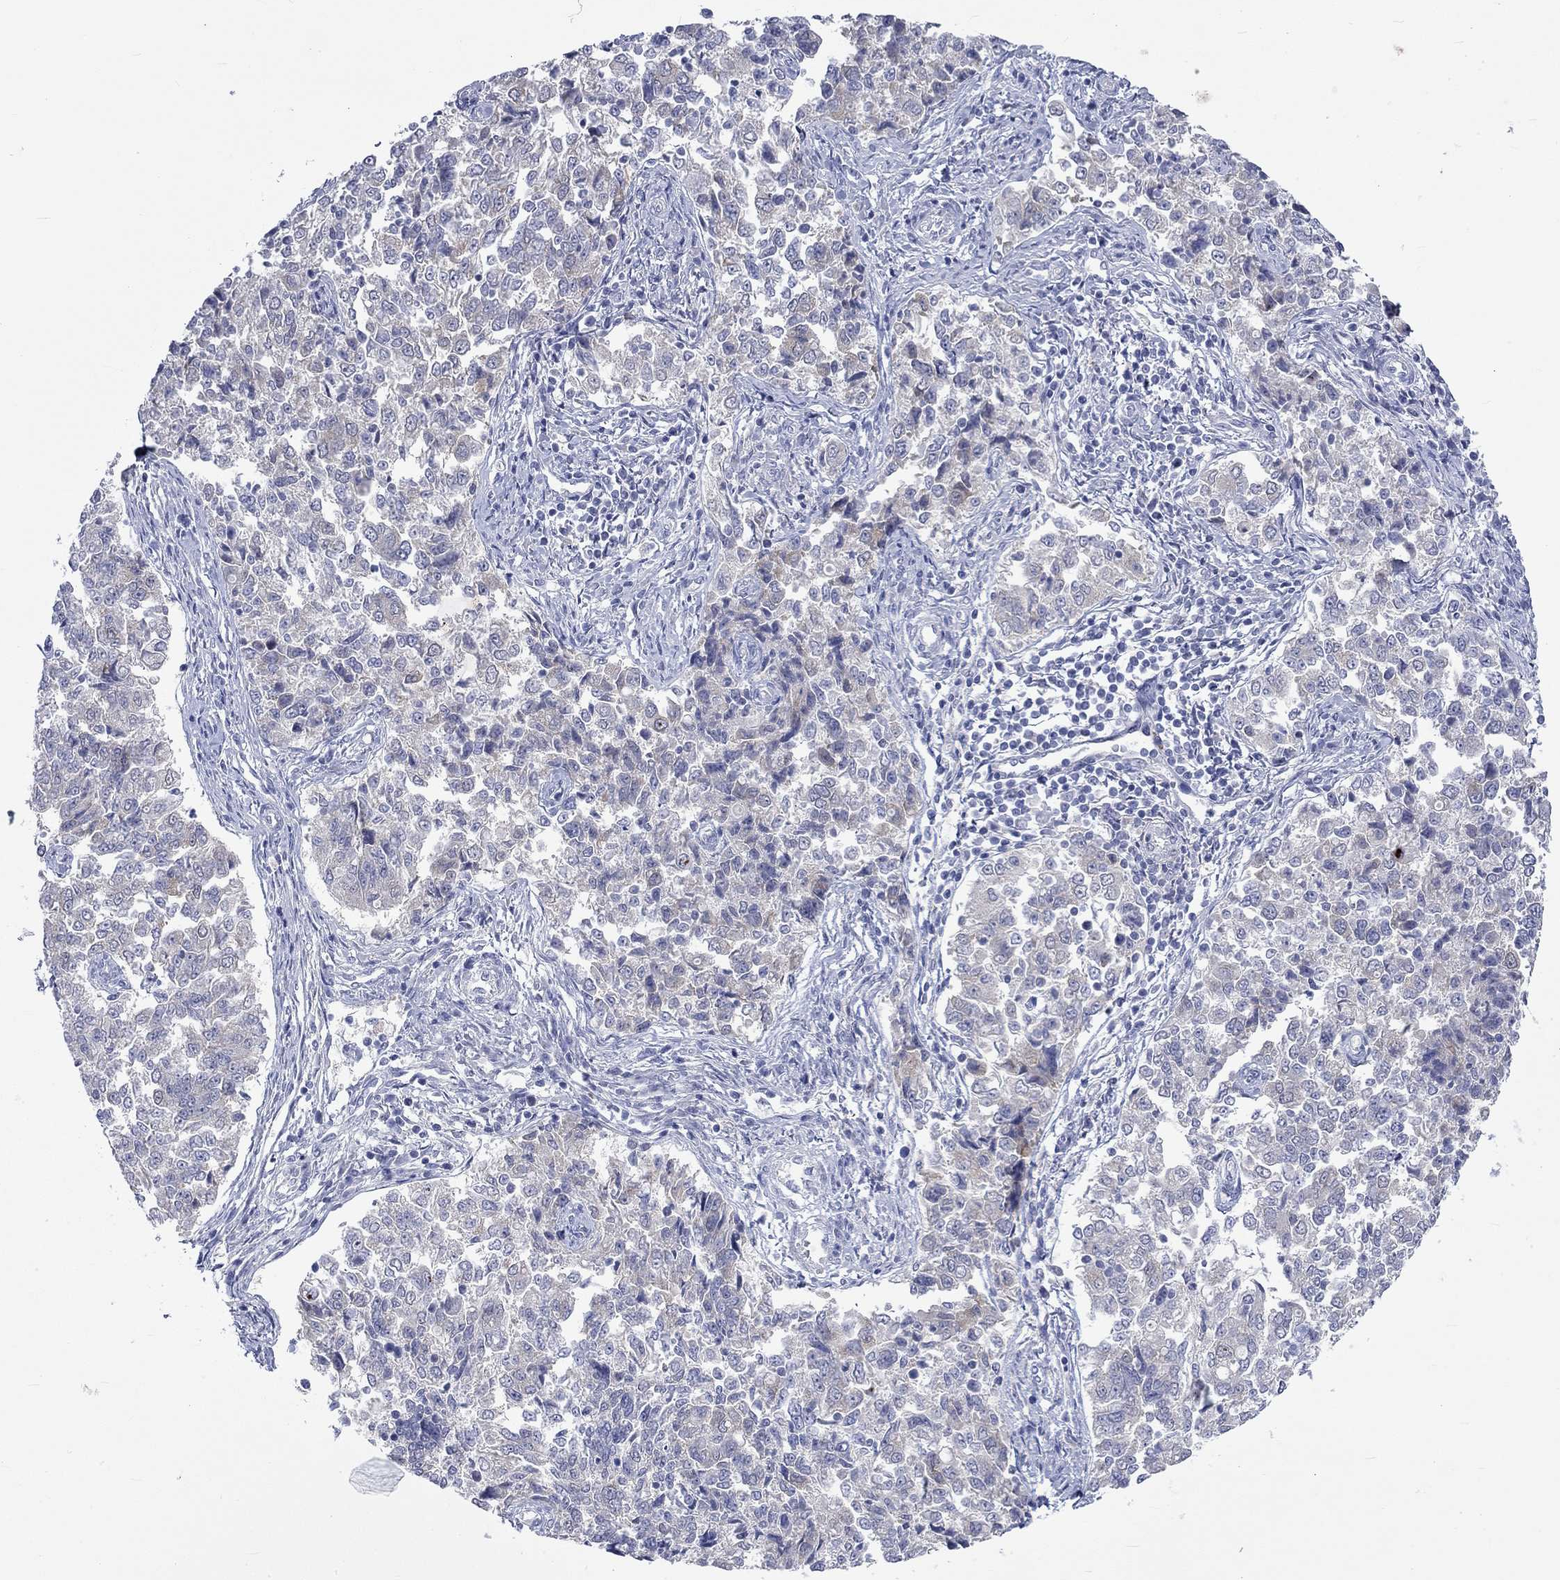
{"staining": {"intensity": "negative", "quantity": "none", "location": "none"}, "tissue": "endometrial cancer", "cell_type": "Tumor cells", "image_type": "cancer", "snomed": [{"axis": "morphology", "description": "Adenocarcinoma, NOS"}, {"axis": "topography", "description": "Endometrium"}], "caption": "There is no significant expression in tumor cells of endometrial cancer (adenocarcinoma).", "gene": "CERS1", "patient": {"sex": "female", "age": 43}}